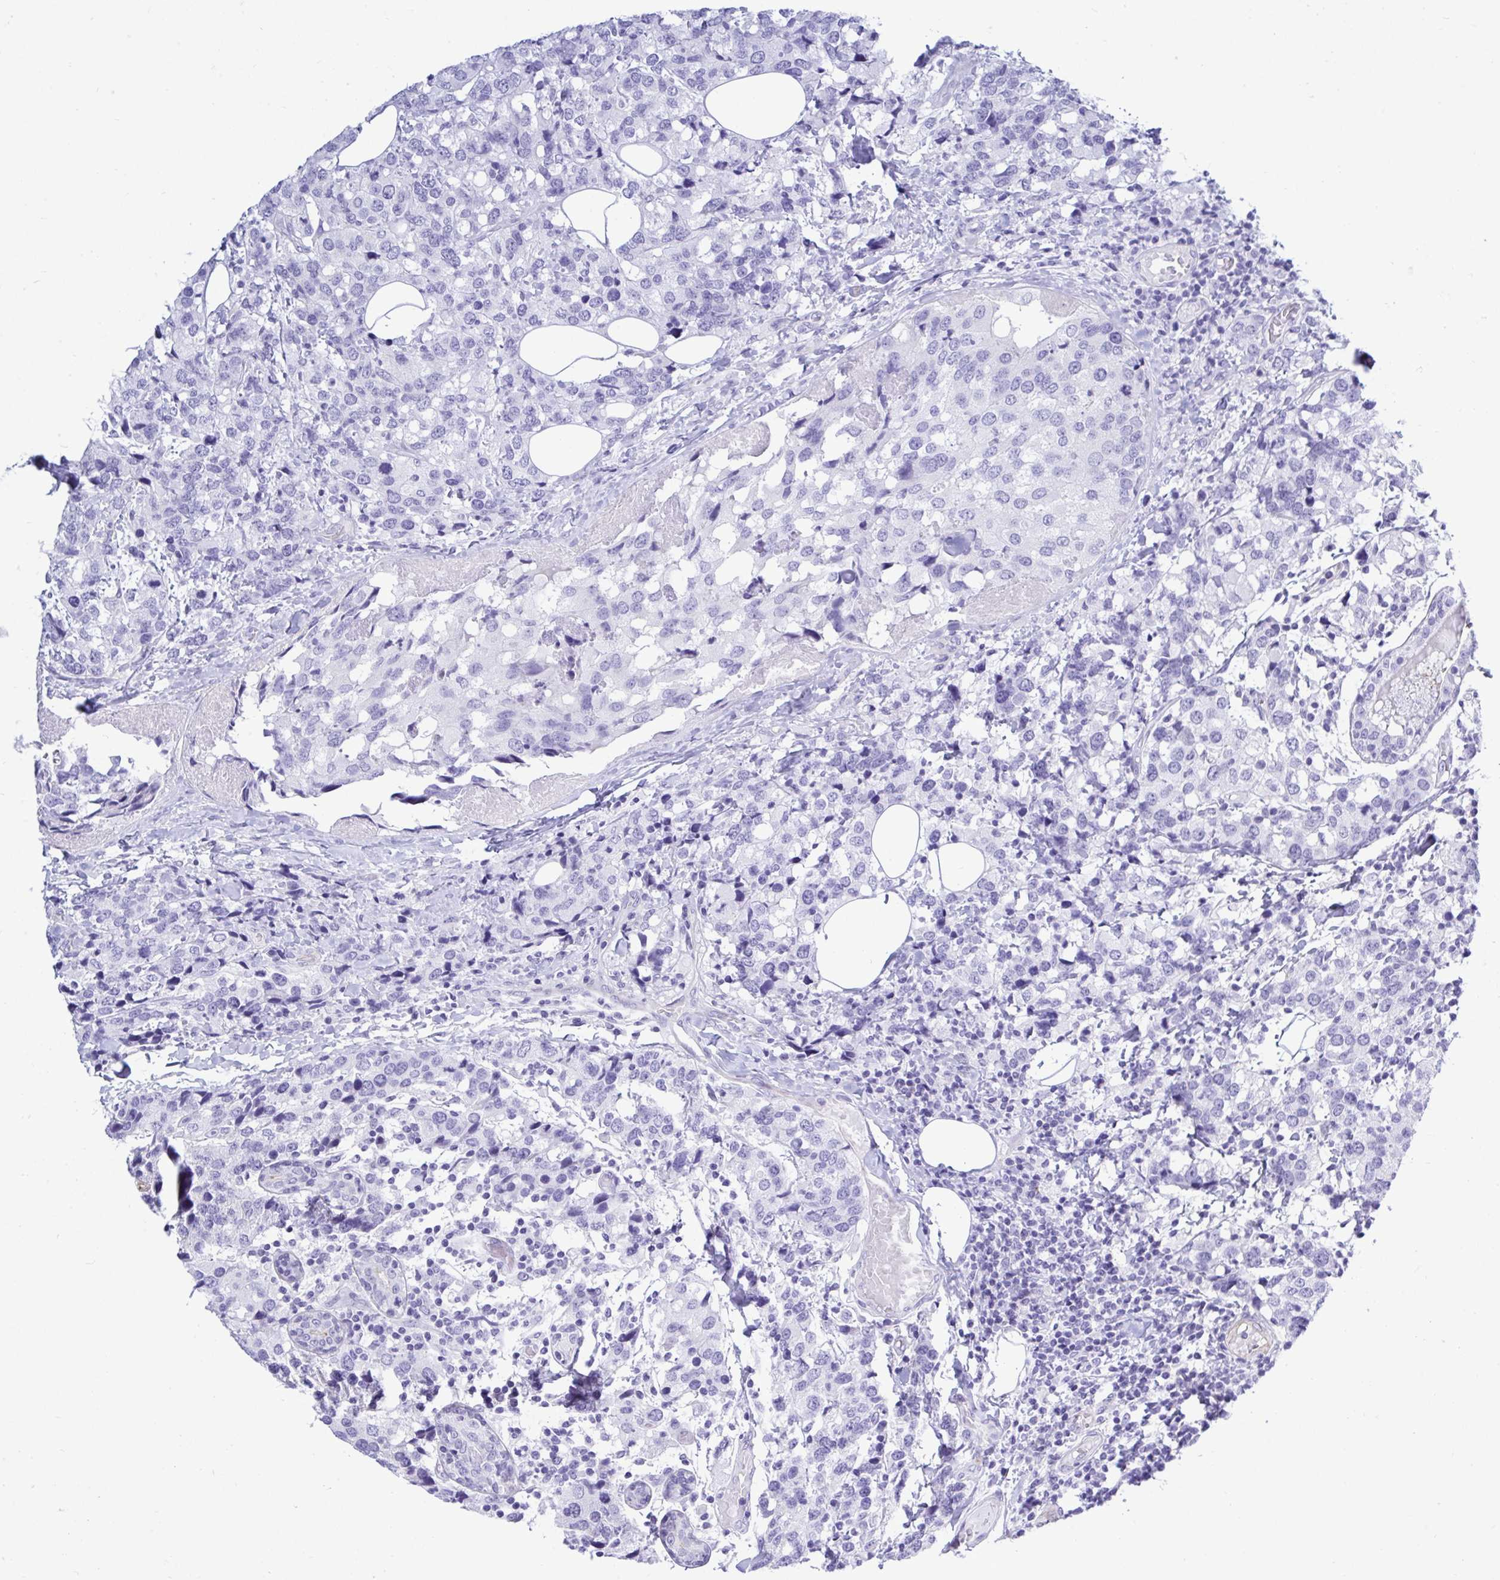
{"staining": {"intensity": "negative", "quantity": "none", "location": "none"}, "tissue": "breast cancer", "cell_type": "Tumor cells", "image_type": "cancer", "snomed": [{"axis": "morphology", "description": "Lobular carcinoma"}, {"axis": "topography", "description": "Breast"}], "caption": "This histopathology image is of breast cancer stained with IHC to label a protein in brown with the nuclei are counter-stained blue. There is no expression in tumor cells.", "gene": "ABCG2", "patient": {"sex": "female", "age": 59}}